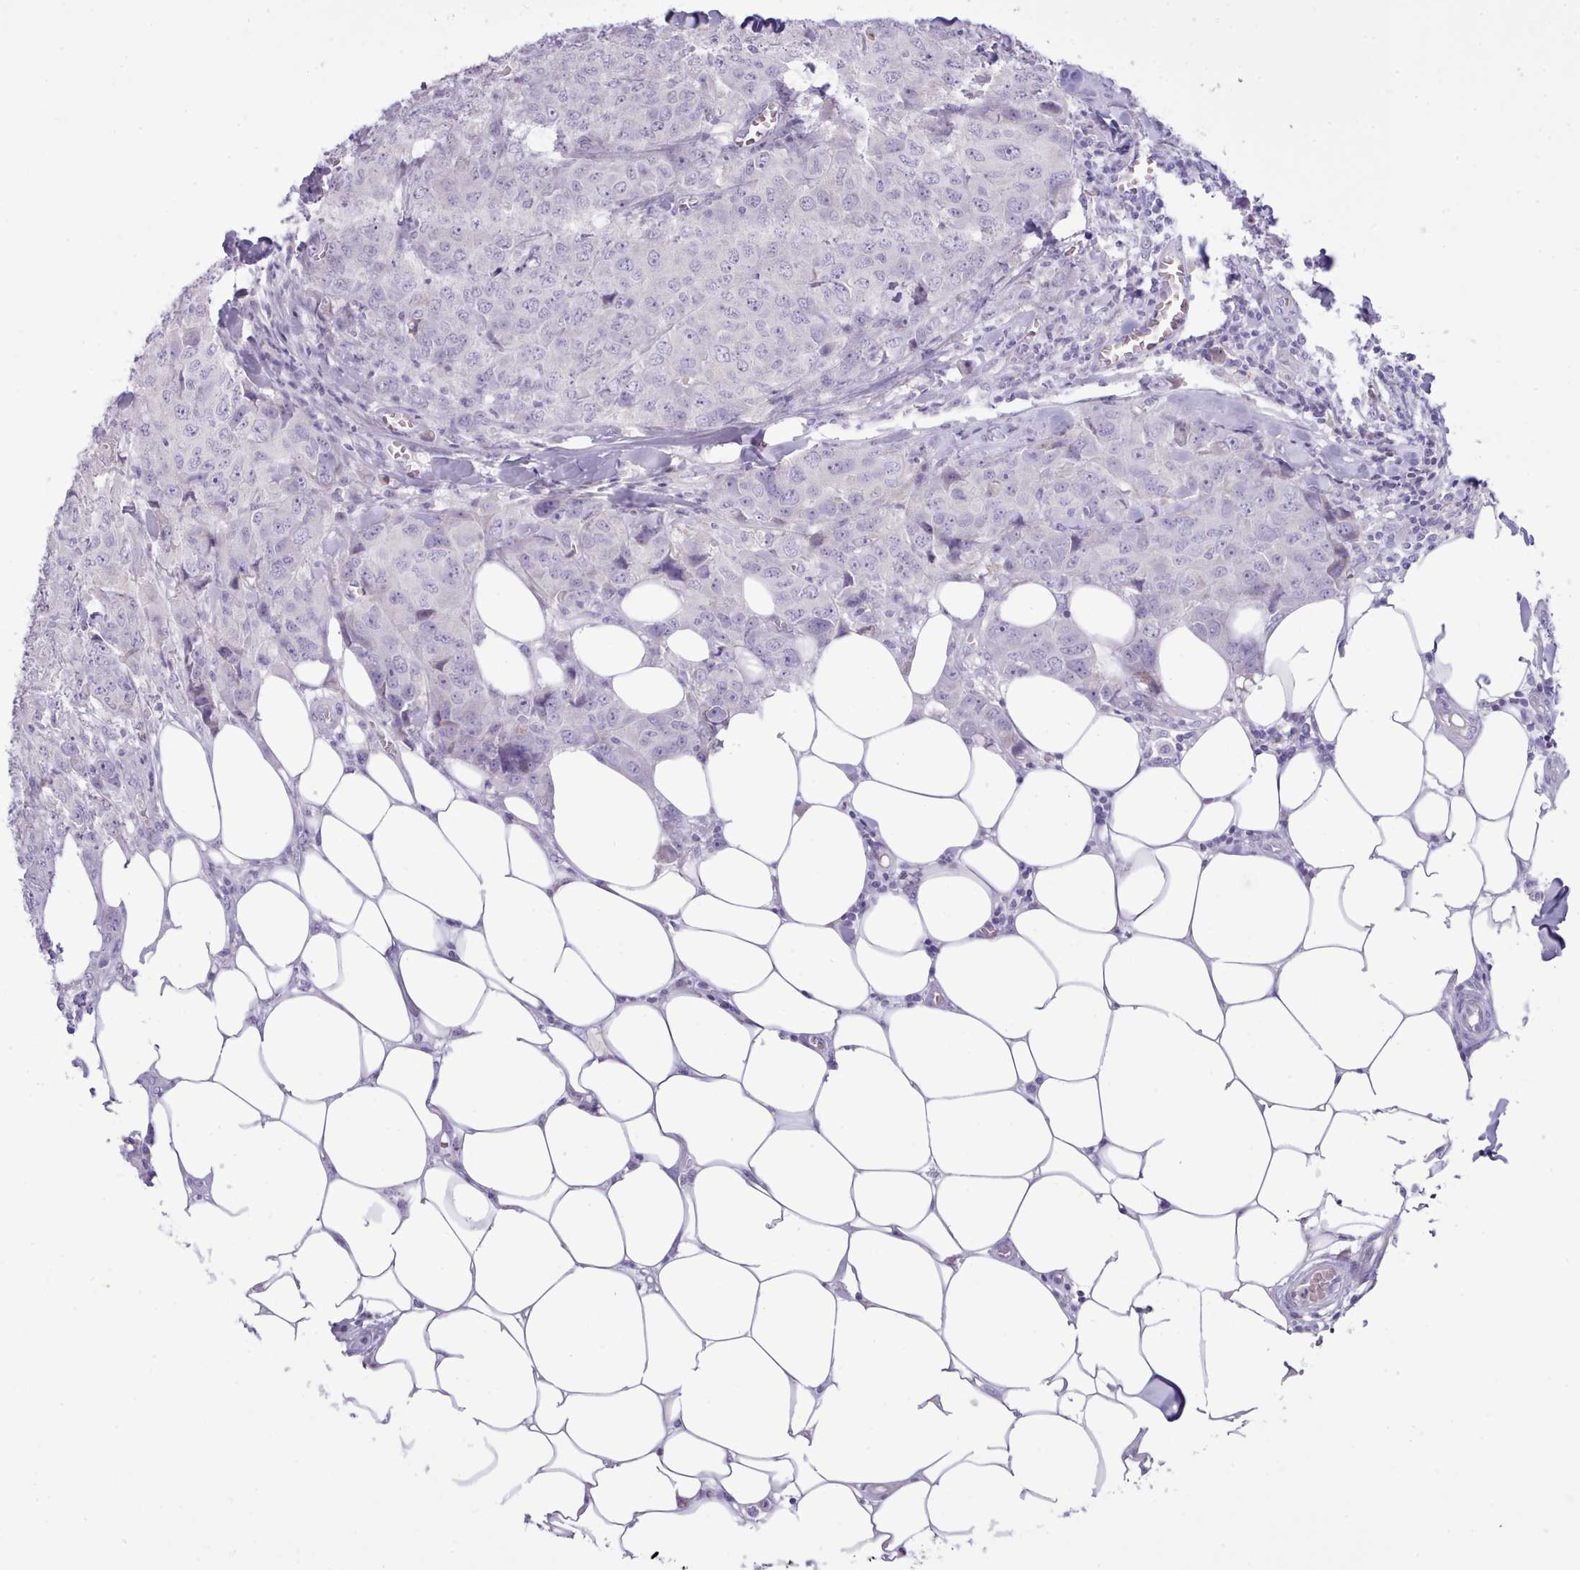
{"staining": {"intensity": "negative", "quantity": "none", "location": "none"}, "tissue": "breast cancer", "cell_type": "Tumor cells", "image_type": "cancer", "snomed": [{"axis": "morphology", "description": "Duct carcinoma"}, {"axis": "topography", "description": "Breast"}], "caption": "Immunohistochemical staining of breast infiltrating ductal carcinoma exhibits no significant staining in tumor cells. (IHC, brightfield microscopy, high magnification).", "gene": "CYP2A13", "patient": {"sex": "female", "age": 43}}